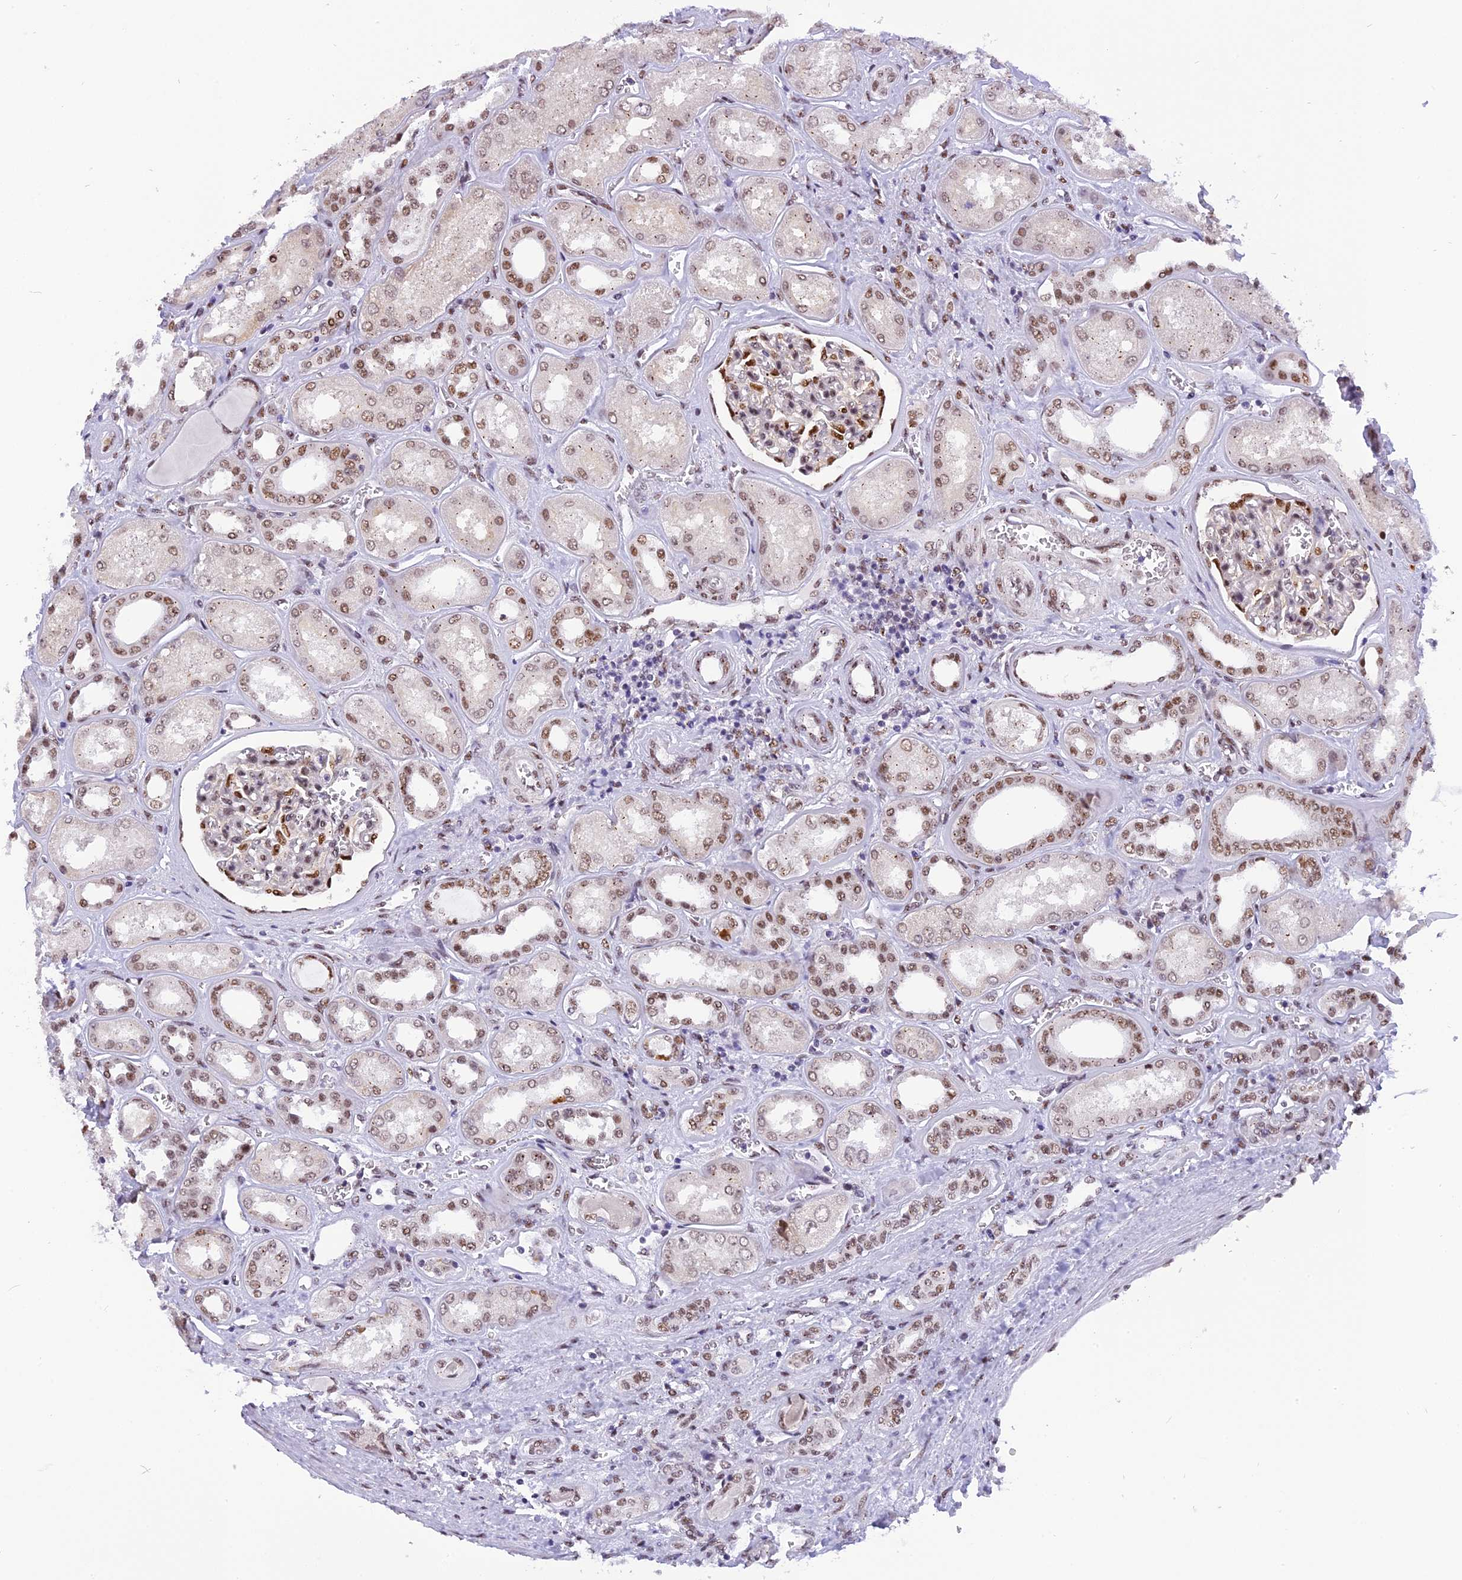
{"staining": {"intensity": "strong", "quantity": "25%-75%", "location": "nuclear"}, "tissue": "kidney", "cell_type": "Cells in glomeruli", "image_type": "normal", "snomed": [{"axis": "morphology", "description": "Normal tissue, NOS"}, {"axis": "morphology", "description": "Adenocarcinoma, NOS"}, {"axis": "topography", "description": "Kidney"}], "caption": "Cells in glomeruli reveal strong nuclear expression in approximately 25%-75% of cells in unremarkable kidney. The staining is performed using DAB (3,3'-diaminobenzidine) brown chromogen to label protein expression. The nuclei are counter-stained blue using hematoxylin.", "gene": "IRF2BP1", "patient": {"sex": "female", "age": 68}}